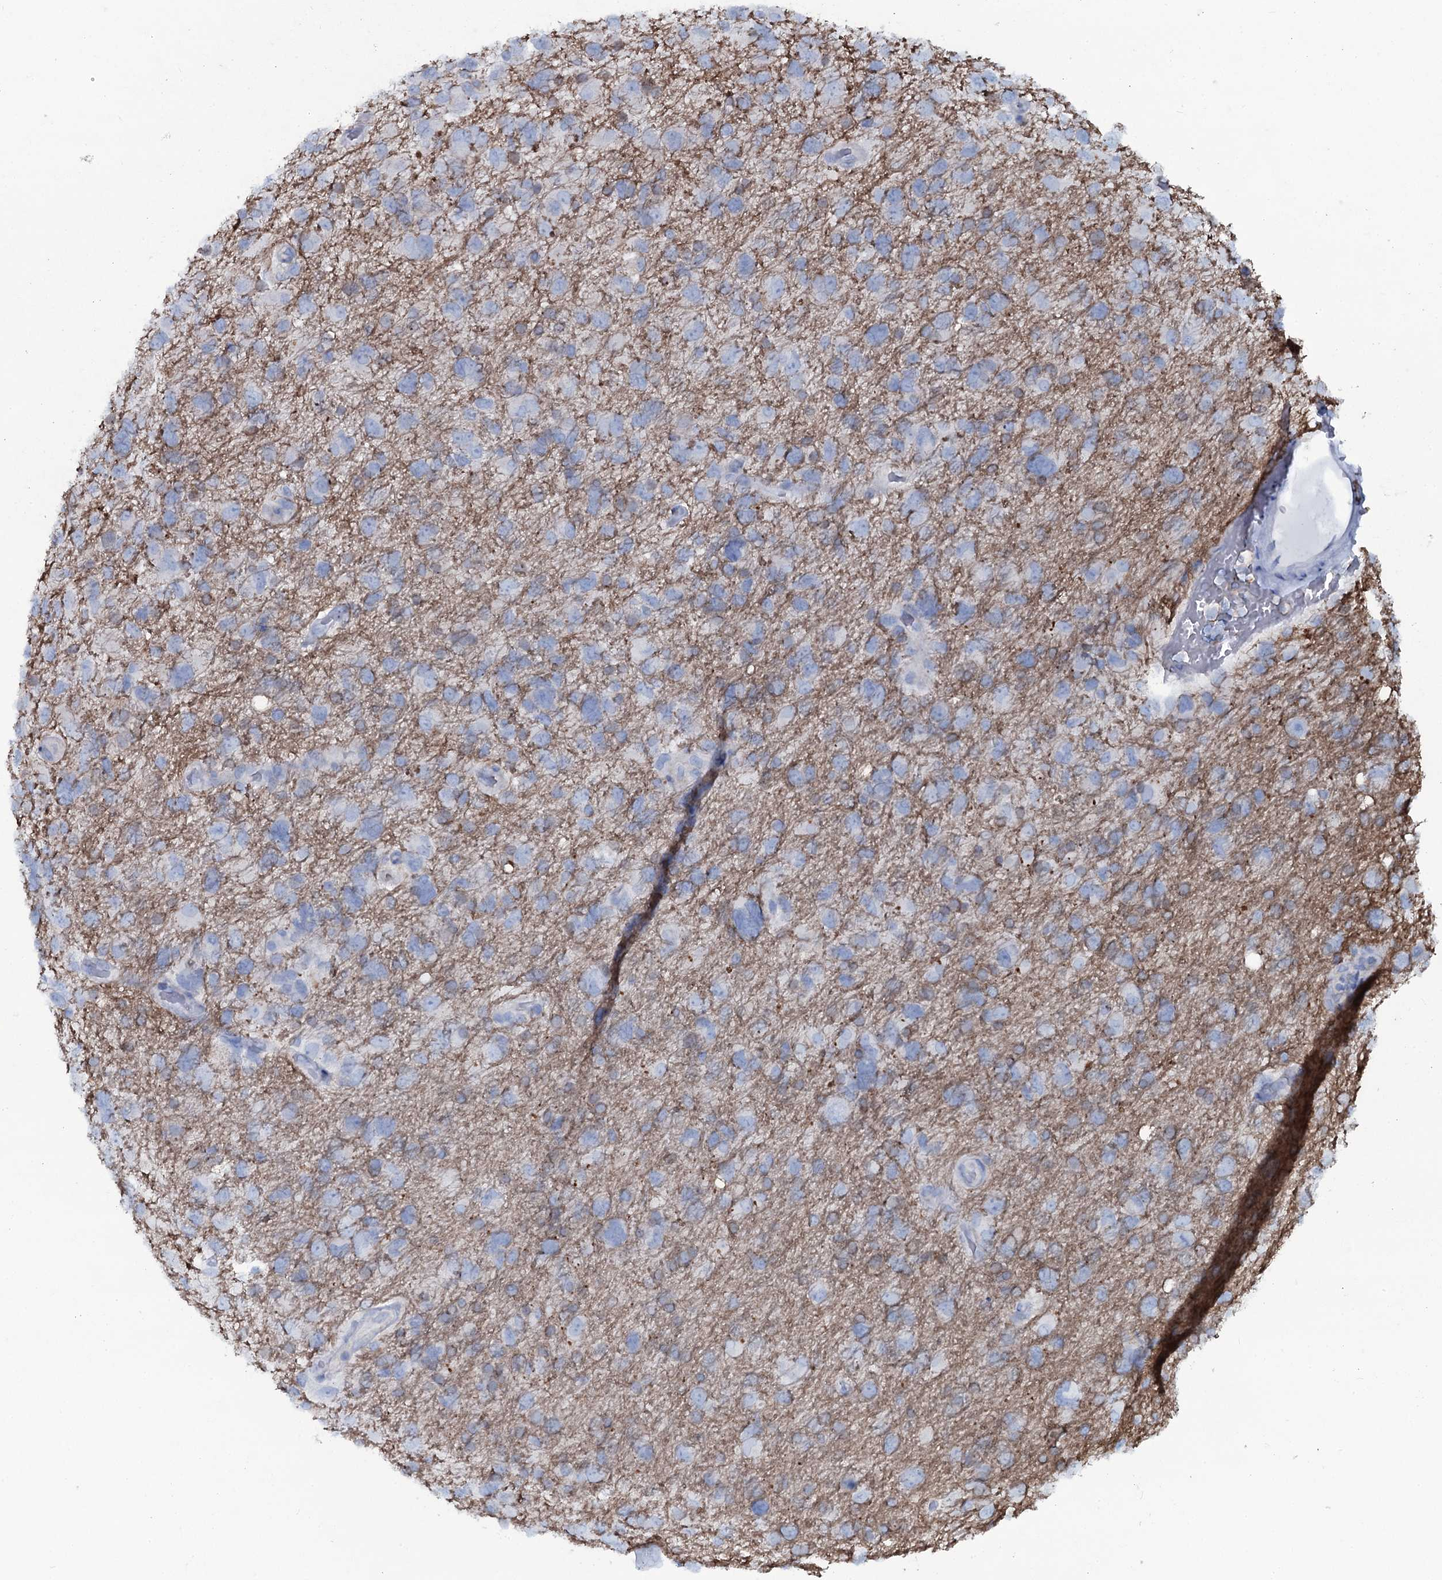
{"staining": {"intensity": "negative", "quantity": "none", "location": "none"}, "tissue": "glioma", "cell_type": "Tumor cells", "image_type": "cancer", "snomed": [{"axis": "morphology", "description": "Glioma, malignant, High grade"}, {"axis": "topography", "description": "Brain"}], "caption": "This photomicrograph is of malignant high-grade glioma stained with immunohistochemistry to label a protein in brown with the nuclei are counter-stained blue. There is no staining in tumor cells. (Brightfield microscopy of DAB IHC at high magnification).", "gene": "SLC4A7", "patient": {"sex": "male", "age": 61}}